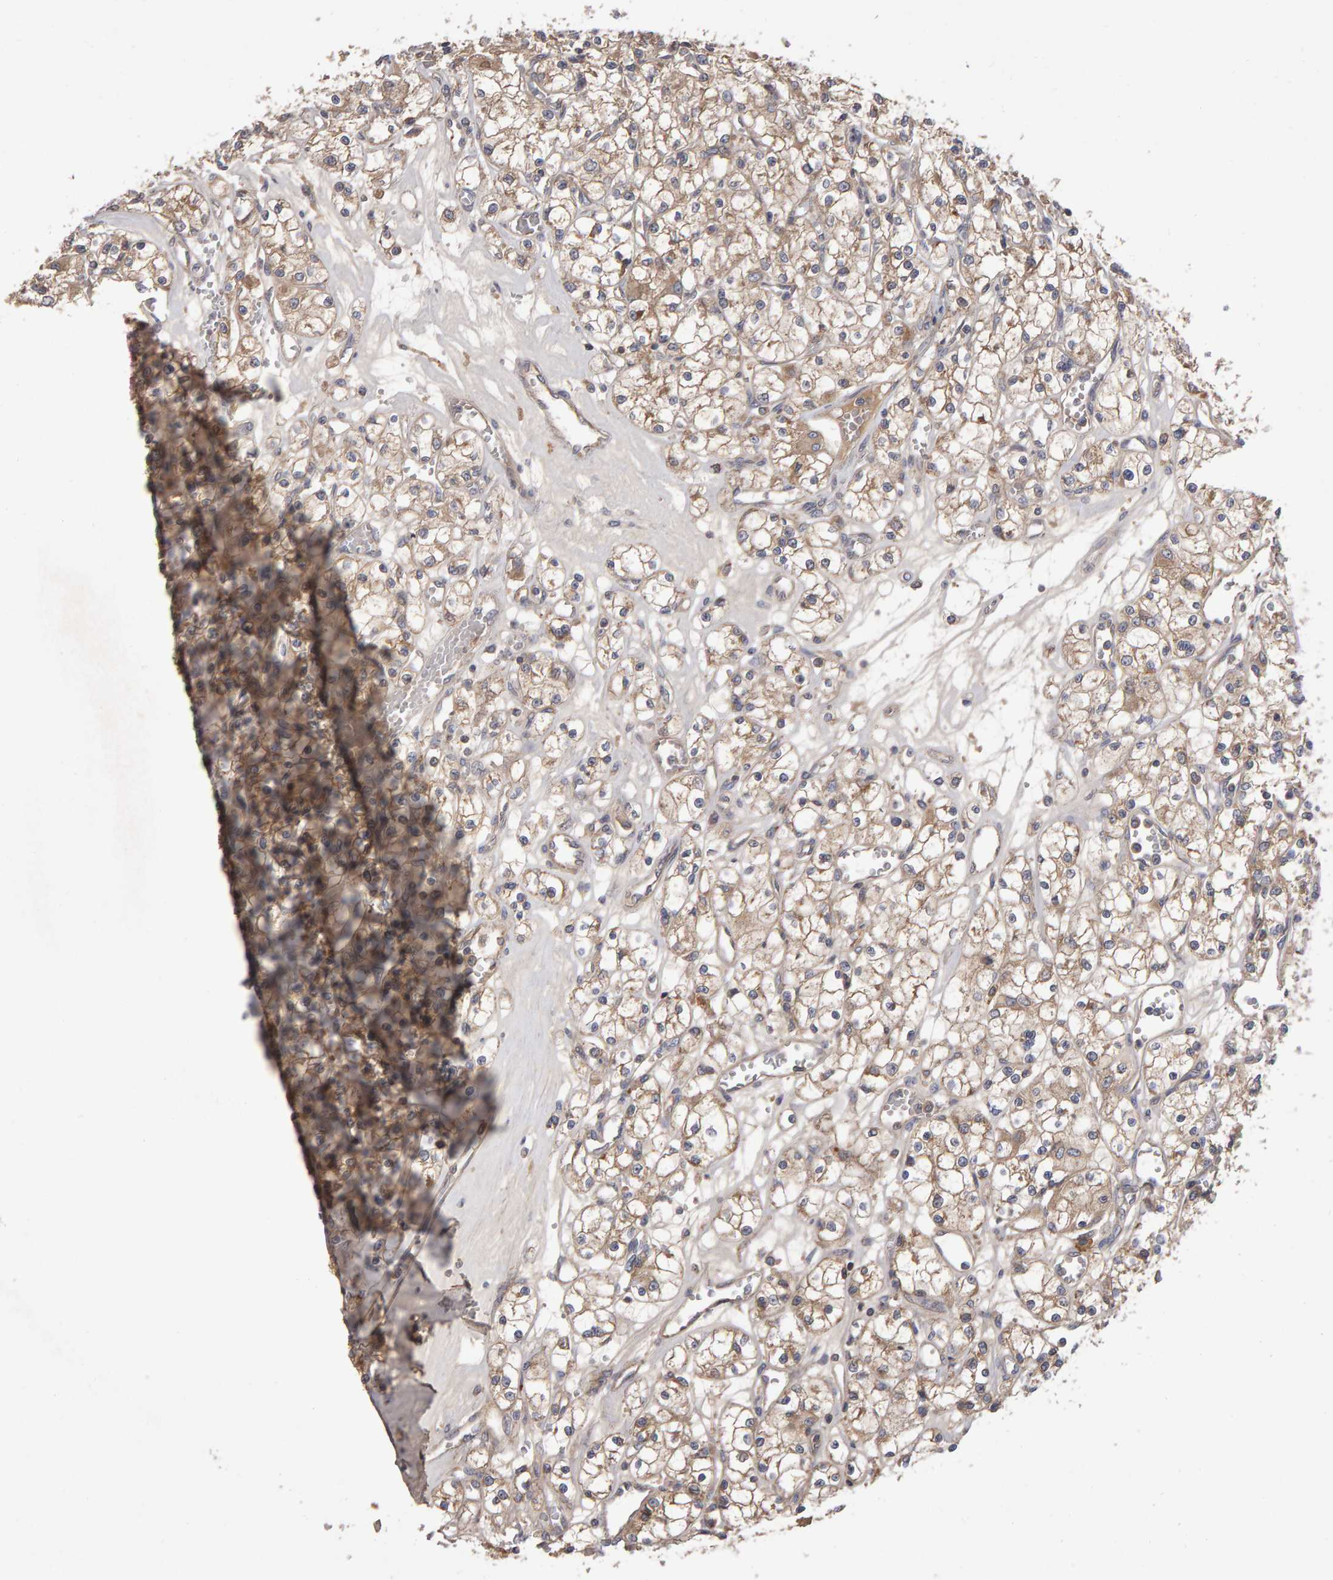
{"staining": {"intensity": "weak", "quantity": ">75%", "location": "cytoplasmic/membranous"}, "tissue": "renal cancer", "cell_type": "Tumor cells", "image_type": "cancer", "snomed": [{"axis": "morphology", "description": "Adenocarcinoma, NOS"}, {"axis": "topography", "description": "Kidney"}], "caption": "An immunohistochemistry histopathology image of neoplastic tissue is shown. Protein staining in brown labels weak cytoplasmic/membranous positivity in adenocarcinoma (renal) within tumor cells.", "gene": "PGS1", "patient": {"sex": "female", "age": 59}}